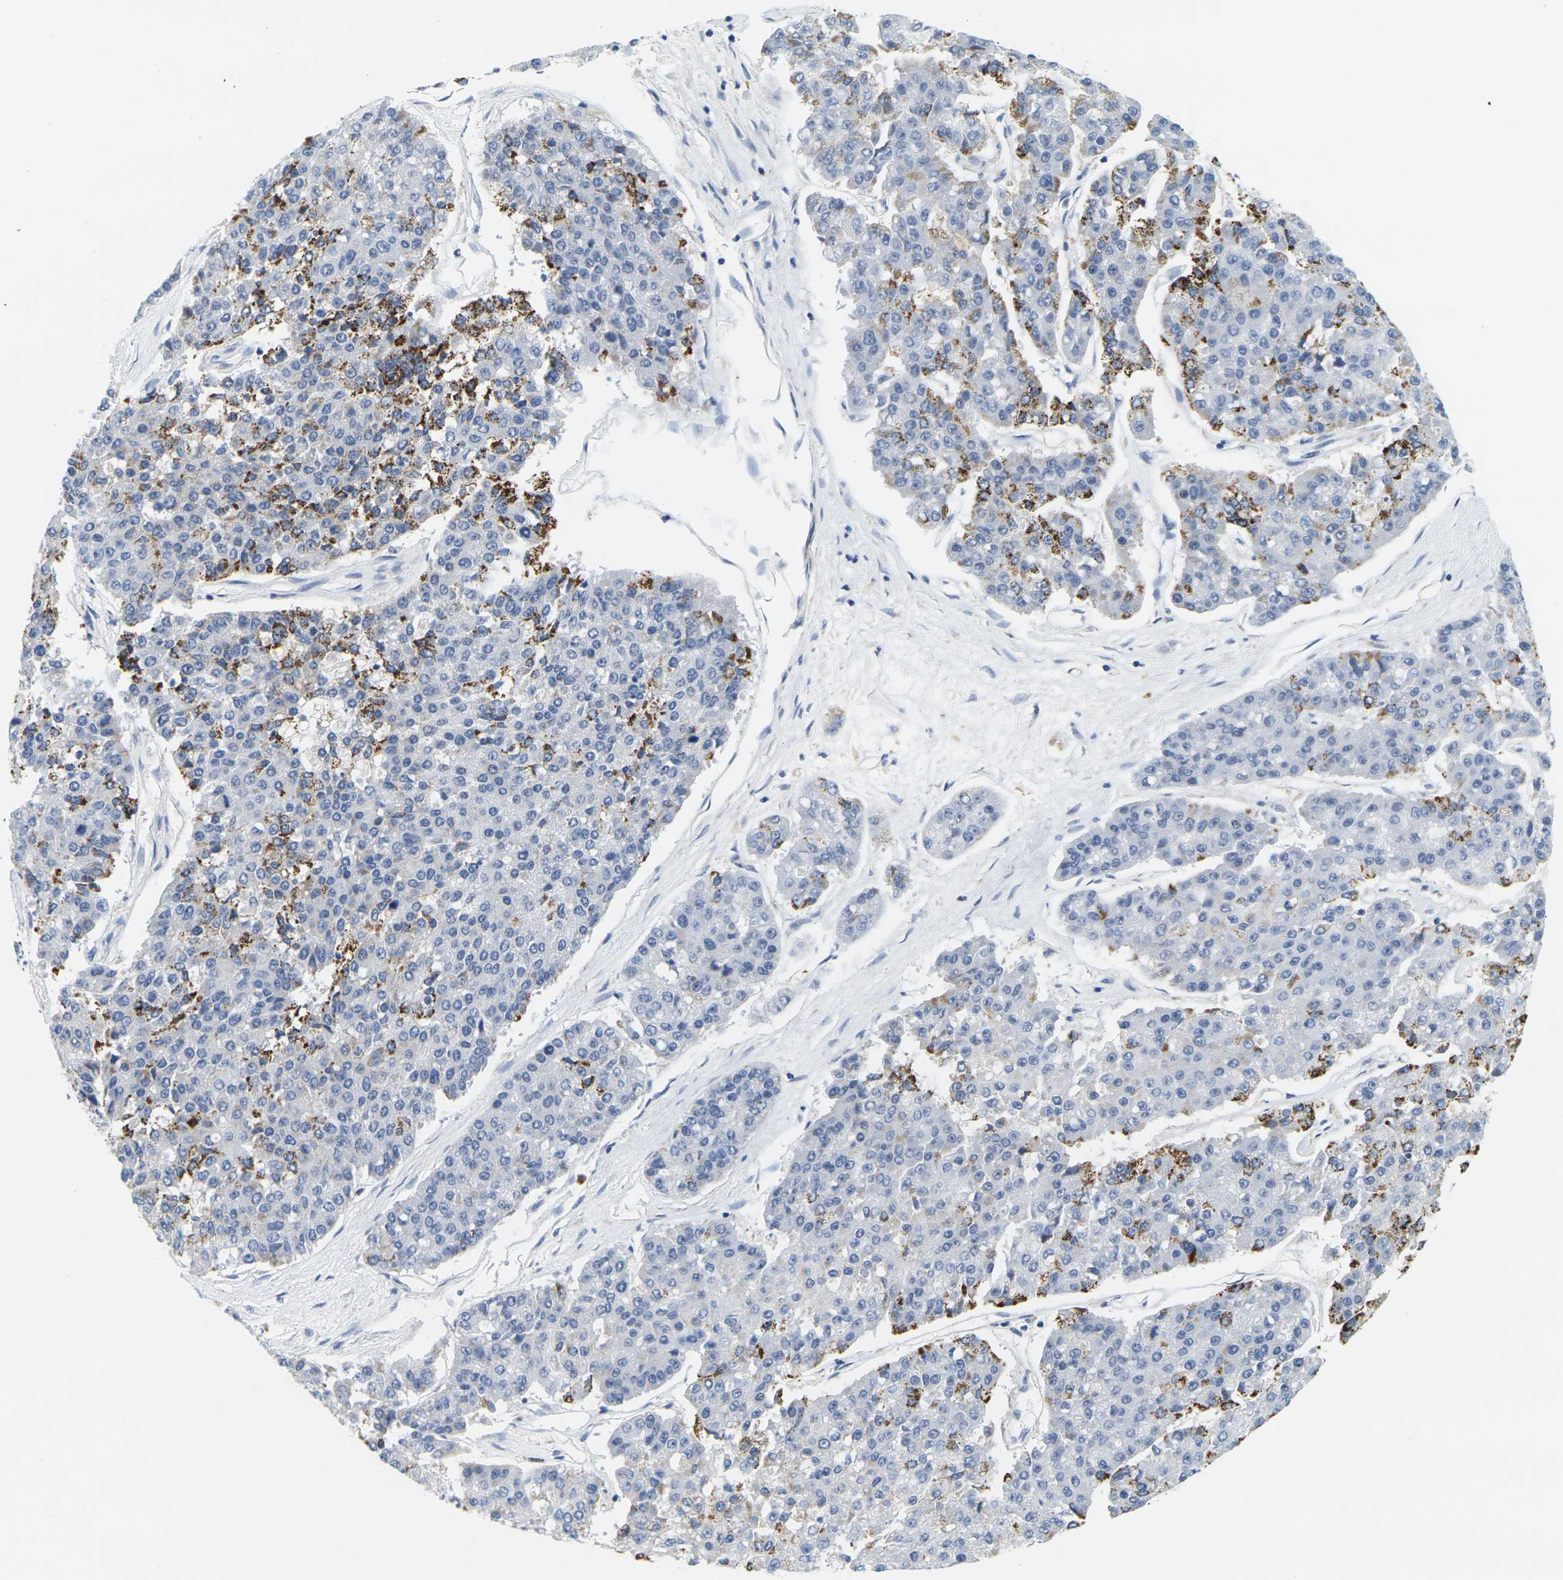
{"staining": {"intensity": "strong", "quantity": "<25%", "location": "cytoplasmic/membranous"}, "tissue": "pancreatic cancer", "cell_type": "Tumor cells", "image_type": "cancer", "snomed": [{"axis": "morphology", "description": "Adenocarcinoma, NOS"}, {"axis": "topography", "description": "Pancreas"}], "caption": "Immunohistochemical staining of adenocarcinoma (pancreatic) displays medium levels of strong cytoplasmic/membranous expression in about <25% of tumor cells.", "gene": "KLK5", "patient": {"sex": "male", "age": 50}}